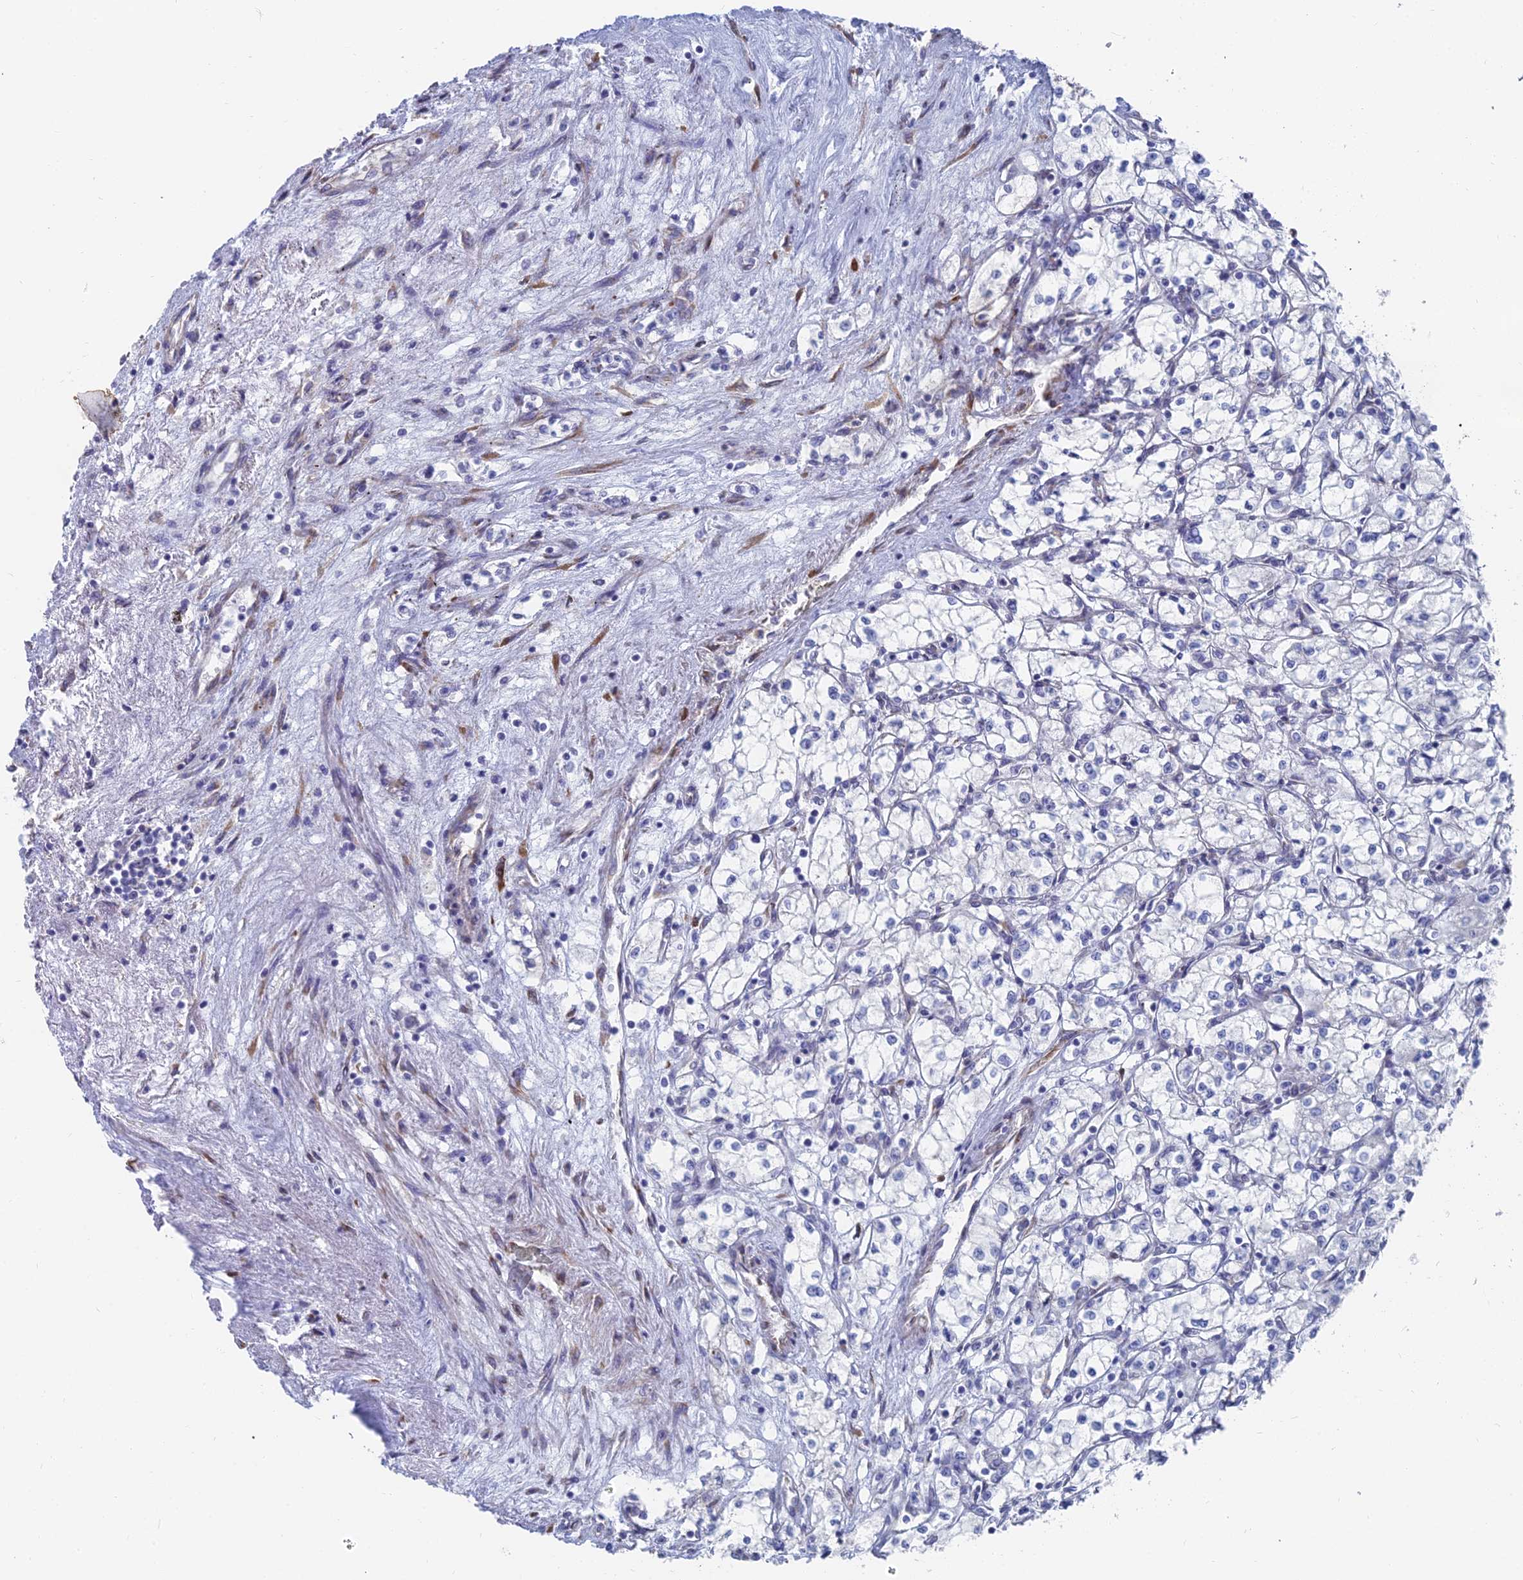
{"staining": {"intensity": "negative", "quantity": "none", "location": "none"}, "tissue": "renal cancer", "cell_type": "Tumor cells", "image_type": "cancer", "snomed": [{"axis": "morphology", "description": "Adenocarcinoma, NOS"}, {"axis": "topography", "description": "Kidney"}], "caption": "Protein analysis of adenocarcinoma (renal) shows no significant positivity in tumor cells.", "gene": "TNNT3", "patient": {"sex": "male", "age": 59}}